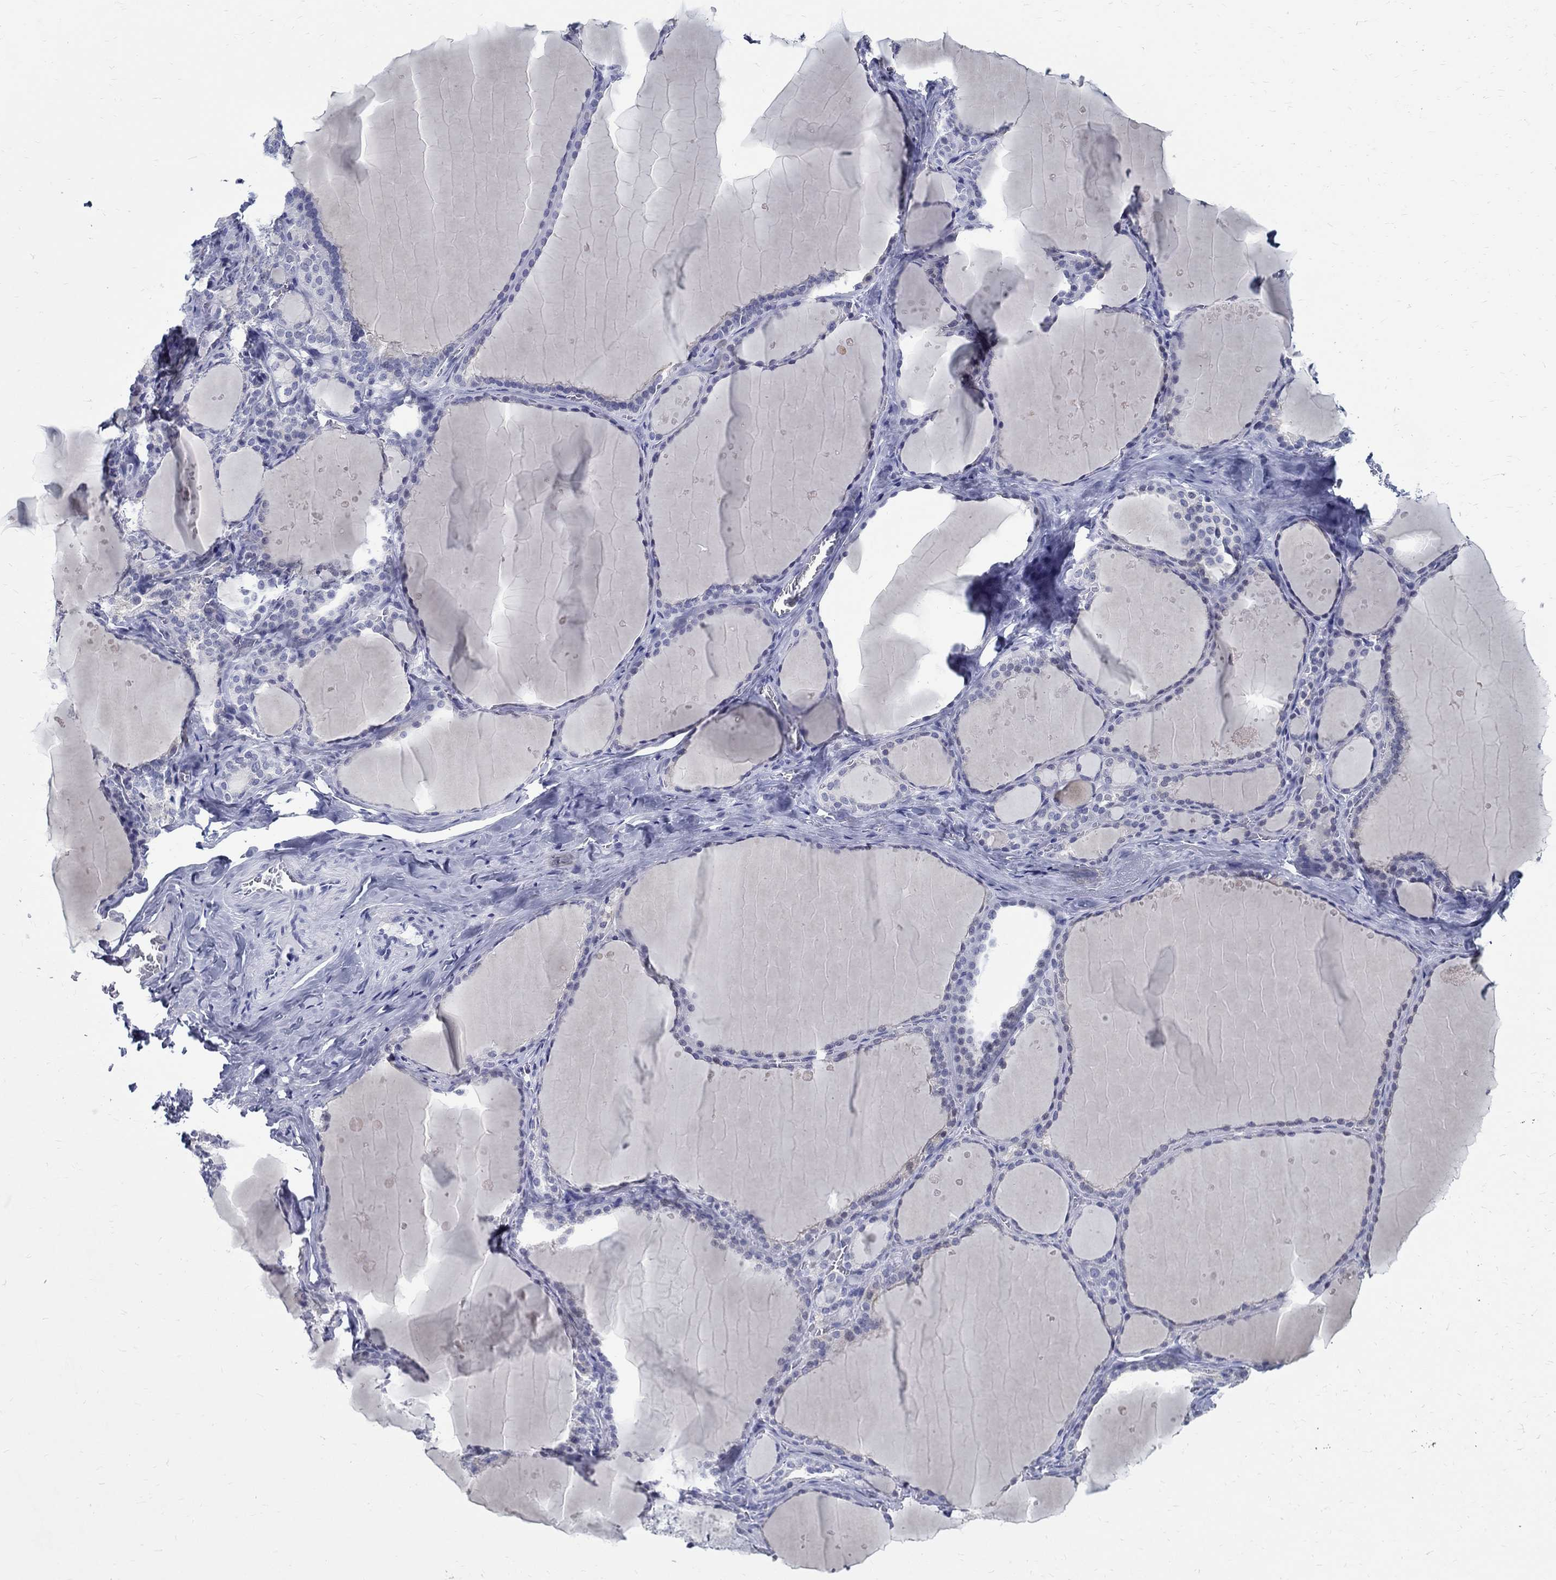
{"staining": {"intensity": "negative", "quantity": "none", "location": "none"}, "tissue": "thyroid gland", "cell_type": "Glandular cells", "image_type": "normal", "snomed": [{"axis": "morphology", "description": "Normal tissue, NOS"}, {"axis": "topography", "description": "Thyroid gland"}], "caption": "IHC of benign thyroid gland exhibits no positivity in glandular cells.", "gene": "BSPRY", "patient": {"sex": "male", "age": 63}}